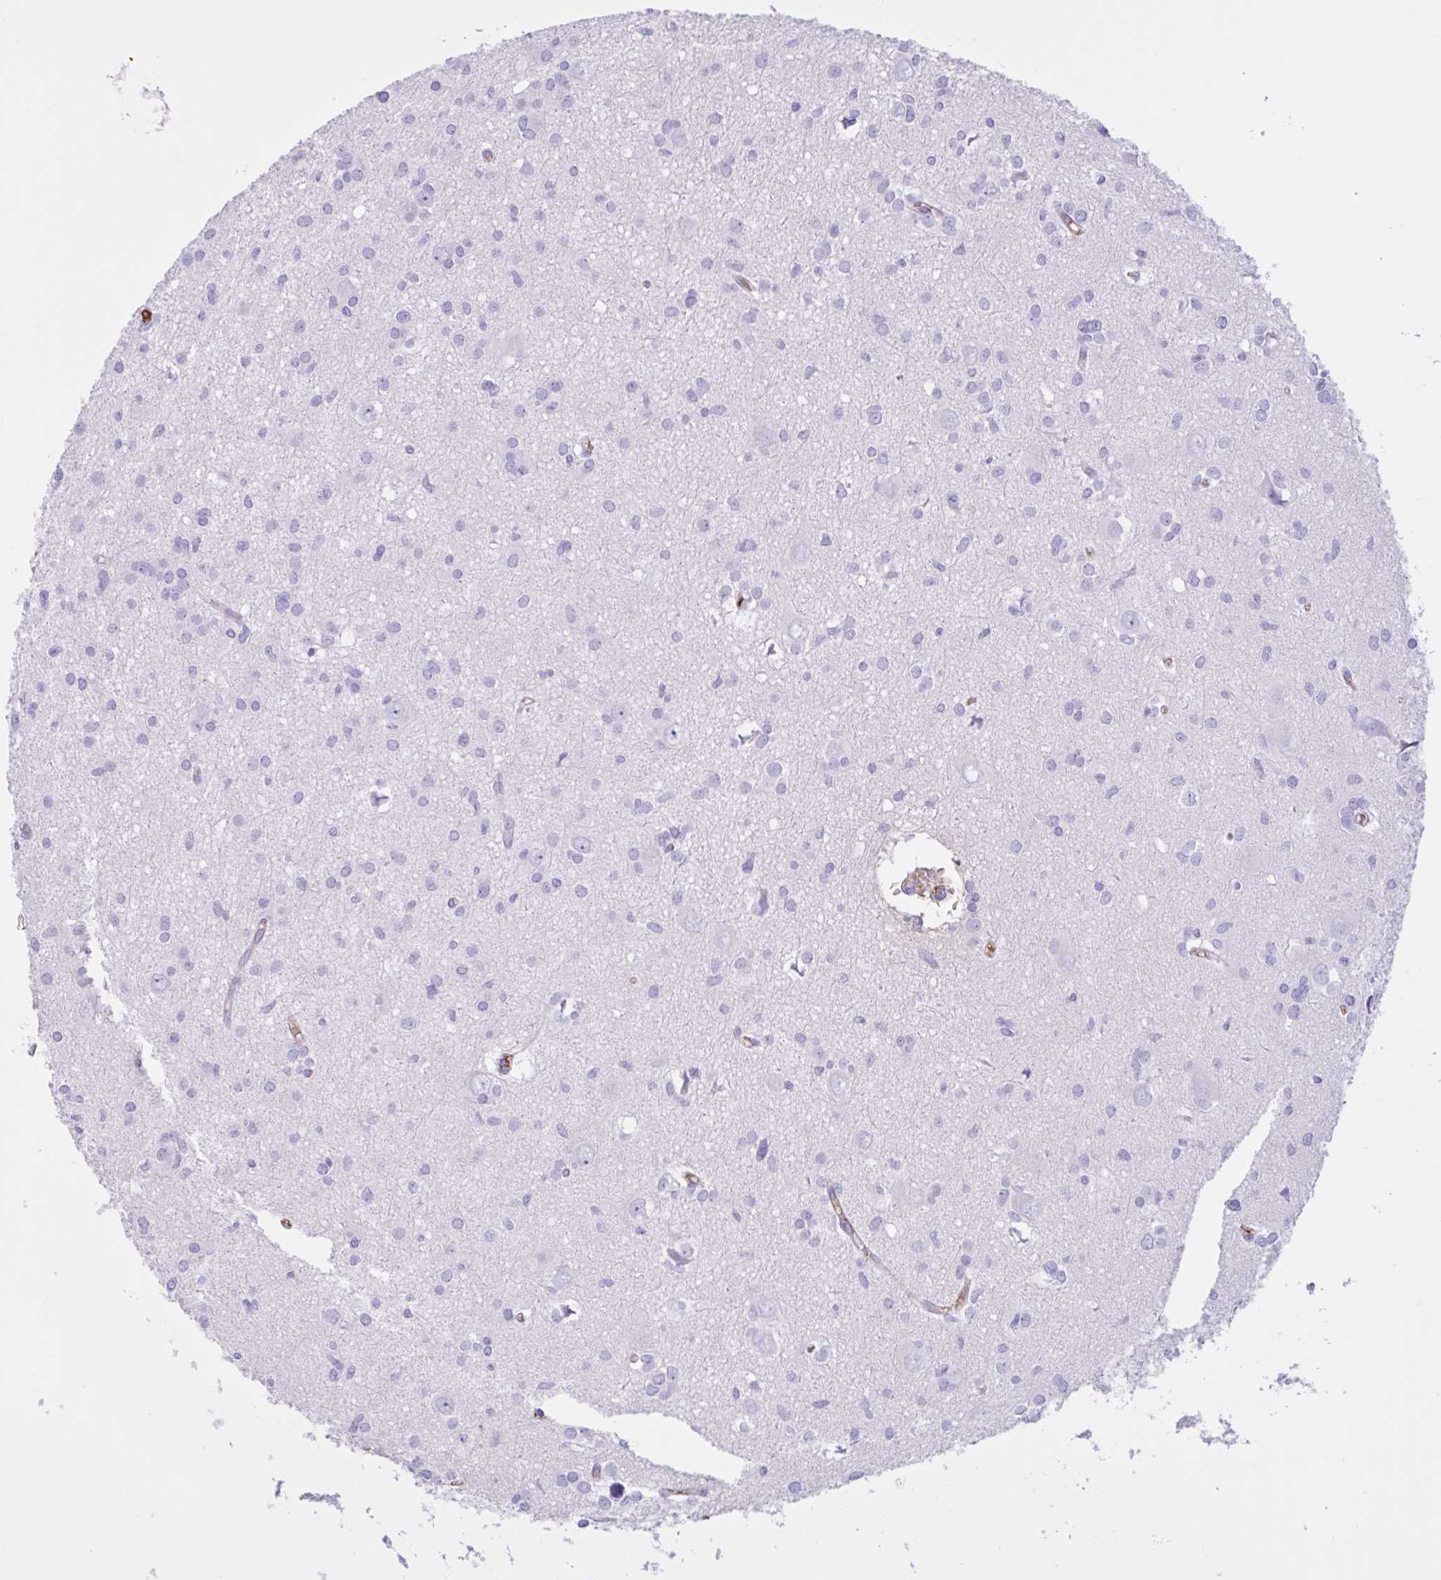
{"staining": {"intensity": "negative", "quantity": "none", "location": "none"}, "tissue": "glioma", "cell_type": "Tumor cells", "image_type": "cancer", "snomed": [{"axis": "morphology", "description": "Glioma, malignant, High grade"}, {"axis": "topography", "description": "Brain"}], "caption": "A micrograph of glioma stained for a protein reveals no brown staining in tumor cells. Nuclei are stained in blue.", "gene": "LARGE2", "patient": {"sex": "male", "age": 23}}